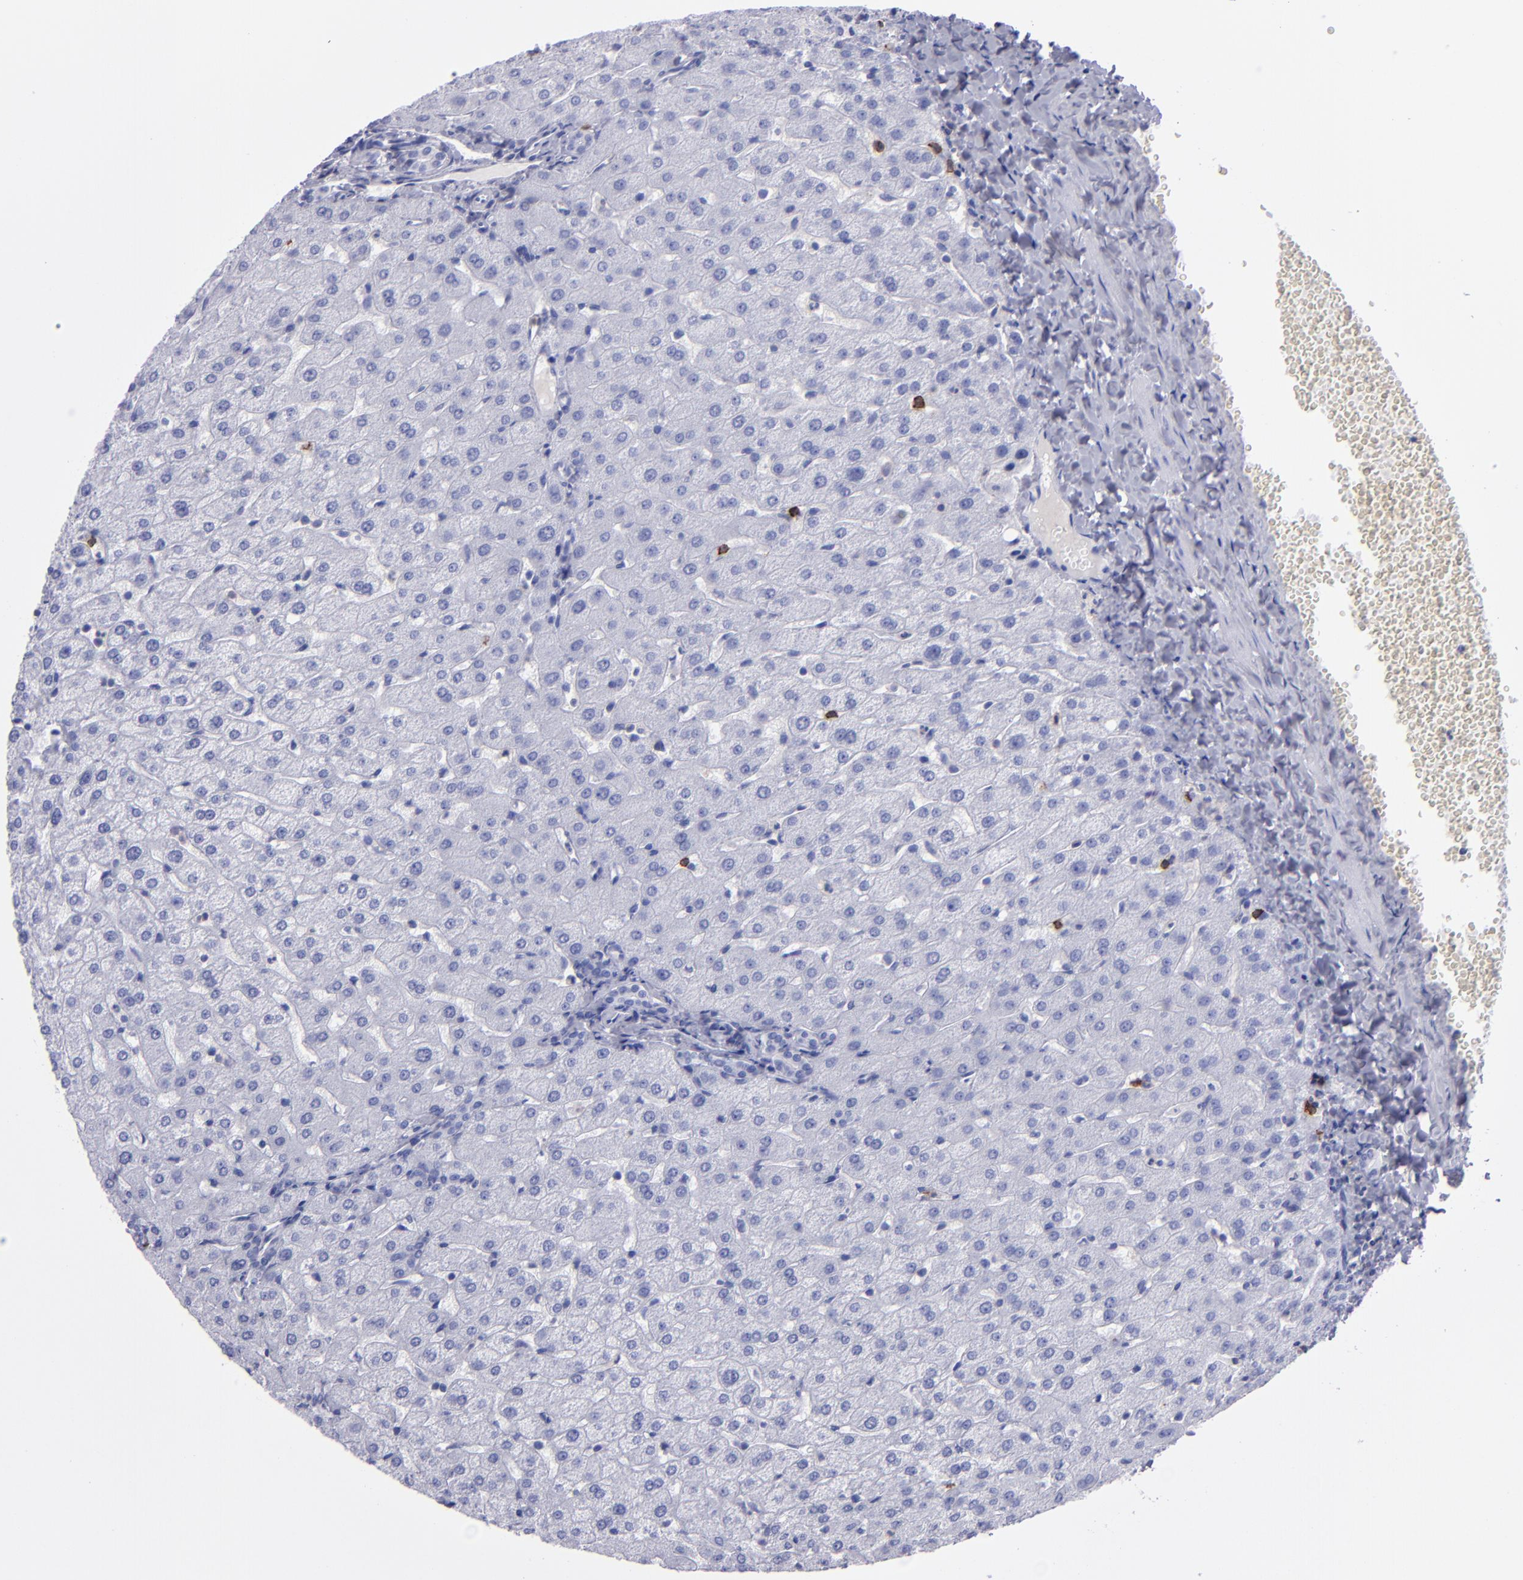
{"staining": {"intensity": "negative", "quantity": "none", "location": "none"}, "tissue": "liver", "cell_type": "Cholangiocytes", "image_type": "normal", "snomed": [{"axis": "morphology", "description": "Normal tissue, NOS"}, {"axis": "morphology", "description": "Fibrosis, NOS"}, {"axis": "topography", "description": "Liver"}], "caption": "Immunohistochemical staining of unremarkable liver demonstrates no significant positivity in cholangiocytes.", "gene": "CD37", "patient": {"sex": "female", "age": 29}}